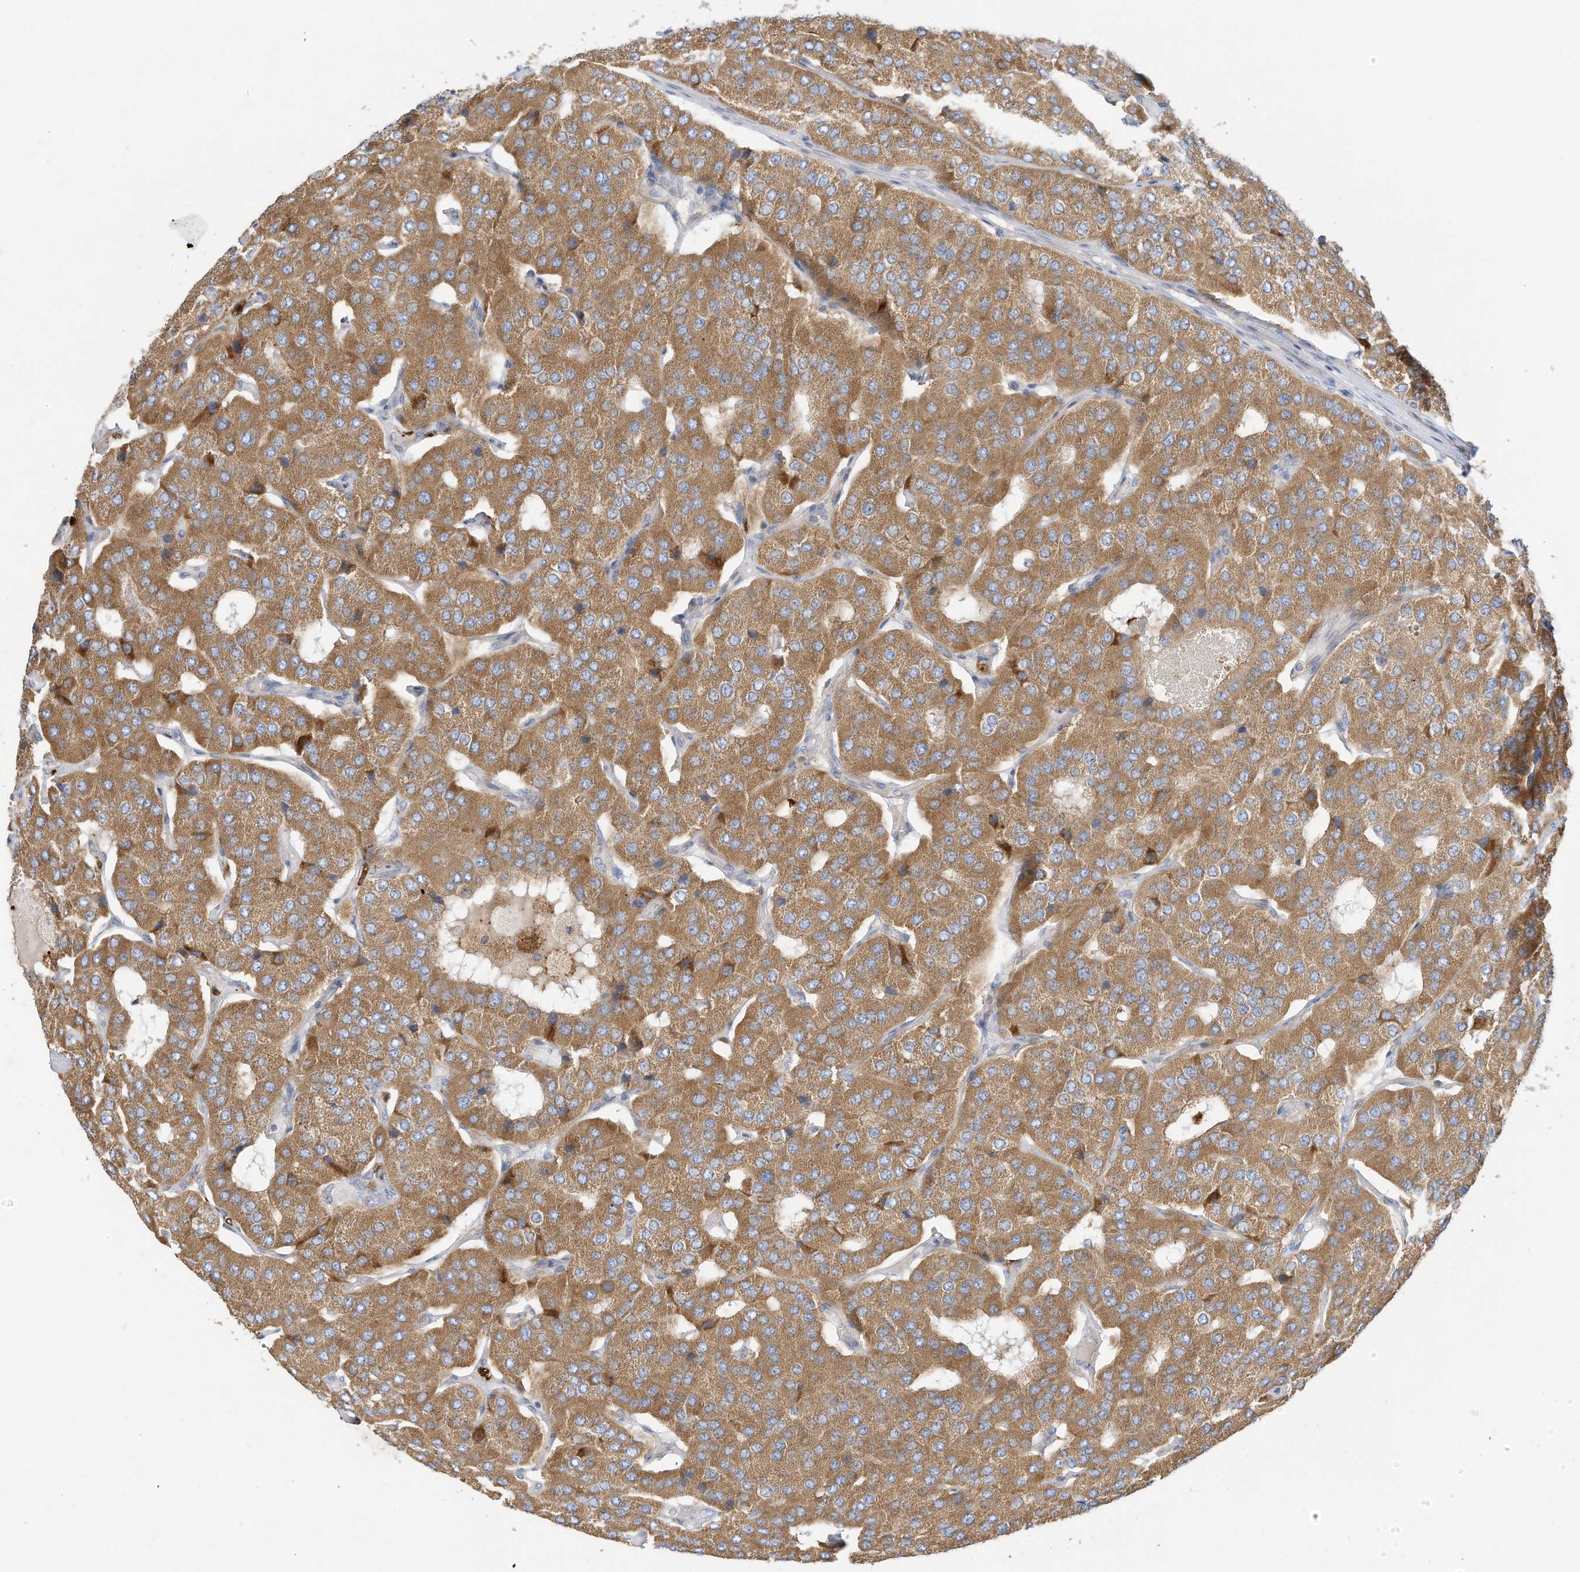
{"staining": {"intensity": "moderate", "quantity": ">75%", "location": "cytoplasmic/membranous"}, "tissue": "parathyroid gland", "cell_type": "Glandular cells", "image_type": "normal", "snomed": [{"axis": "morphology", "description": "Normal tissue, NOS"}, {"axis": "morphology", "description": "Adenoma, NOS"}, {"axis": "topography", "description": "Parathyroid gland"}], "caption": "The photomicrograph displays staining of benign parathyroid gland, revealing moderate cytoplasmic/membranous protein positivity (brown color) within glandular cells. The protein of interest is stained brown, and the nuclei are stained in blue (DAB IHC with brightfield microscopy, high magnification).", "gene": "RHOH", "patient": {"sex": "female", "age": 86}}